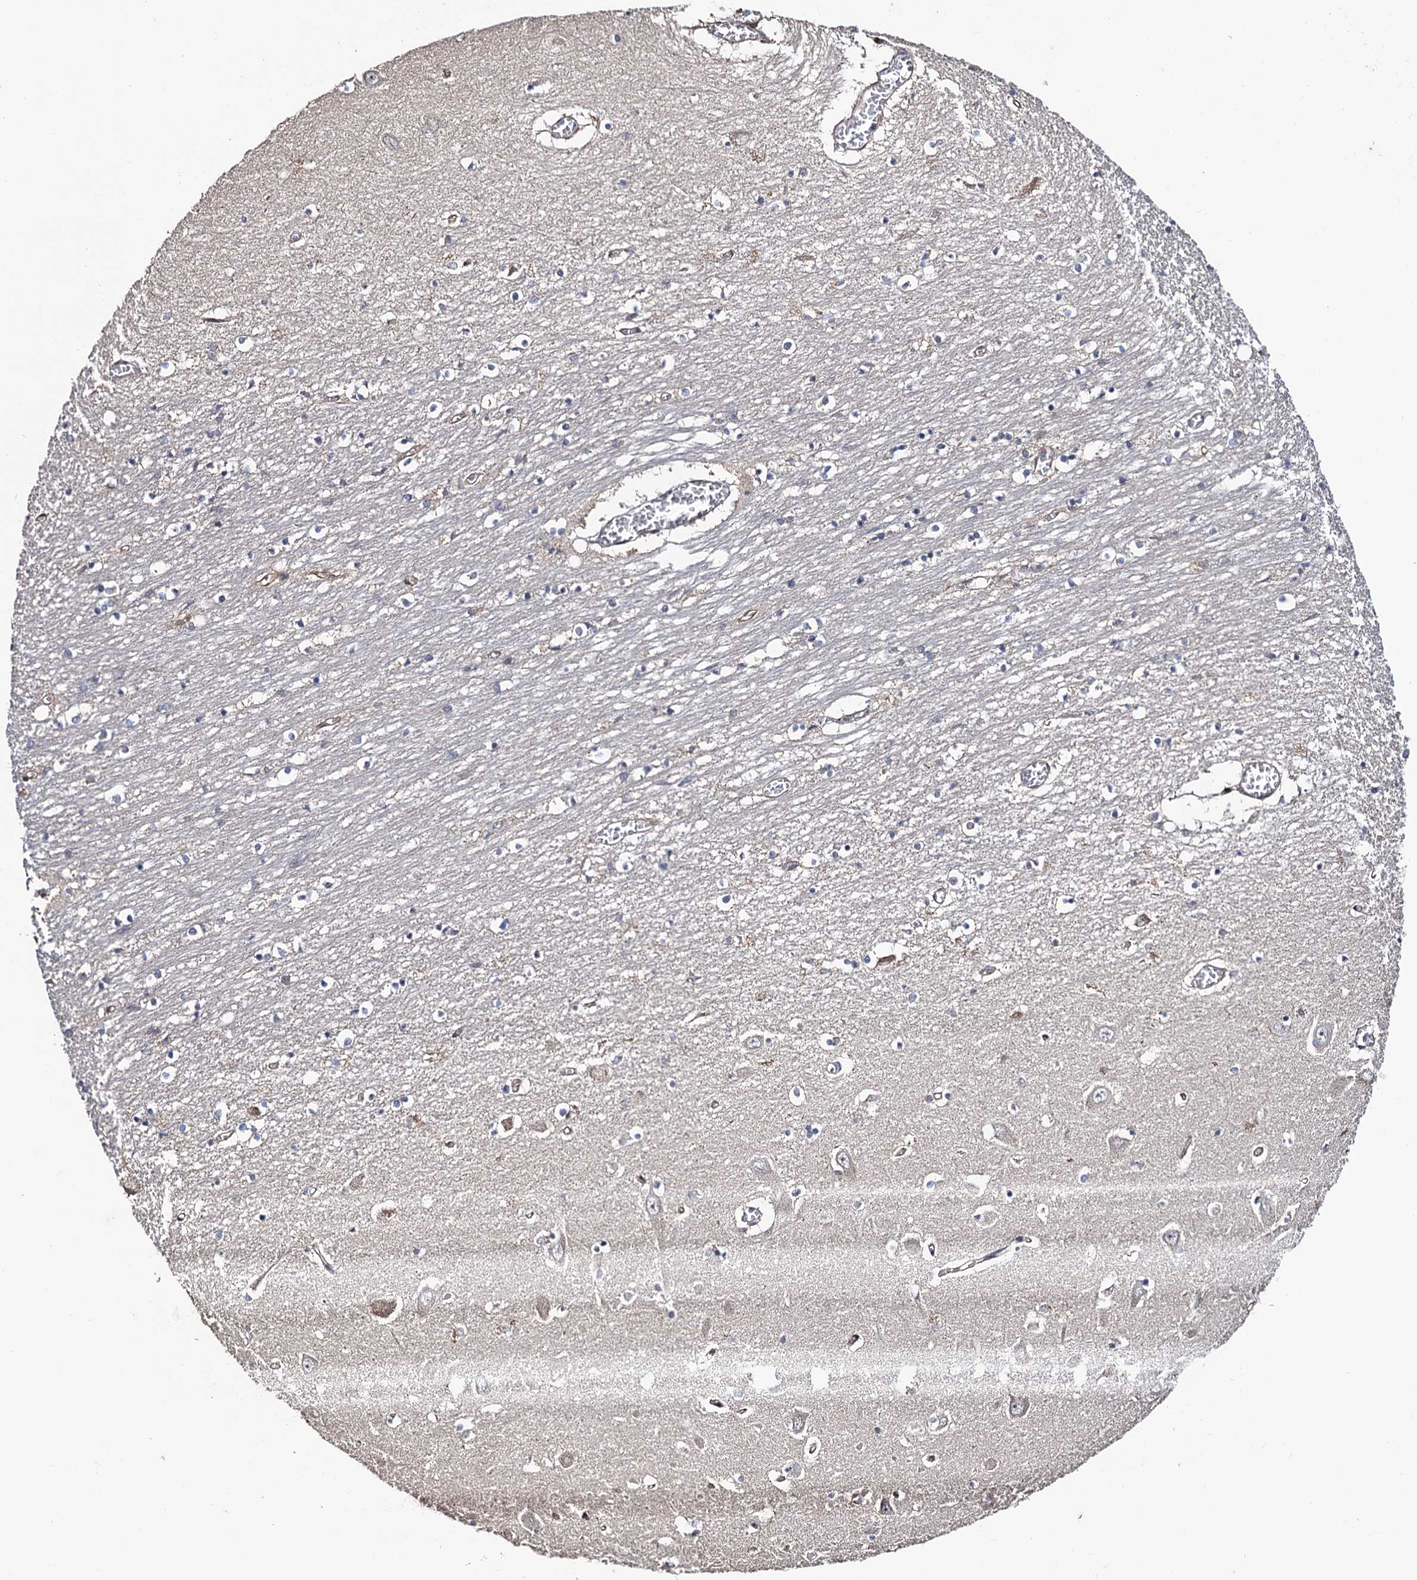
{"staining": {"intensity": "negative", "quantity": "none", "location": "none"}, "tissue": "hippocampus", "cell_type": "Glial cells", "image_type": "normal", "snomed": [{"axis": "morphology", "description": "Normal tissue, NOS"}, {"axis": "topography", "description": "Hippocampus"}], "caption": "Unremarkable hippocampus was stained to show a protein in brown. There is no significant expression in glial cells. The staining was performed using DAB (3,3'-diaminobenzidine) to visualize the protein expression in brown, while the nuclei were stained in blue with hematoxylin (Magnification: 20x).", "gene": "LRRC63", "patient": {"sex": "male", "age": 70}}